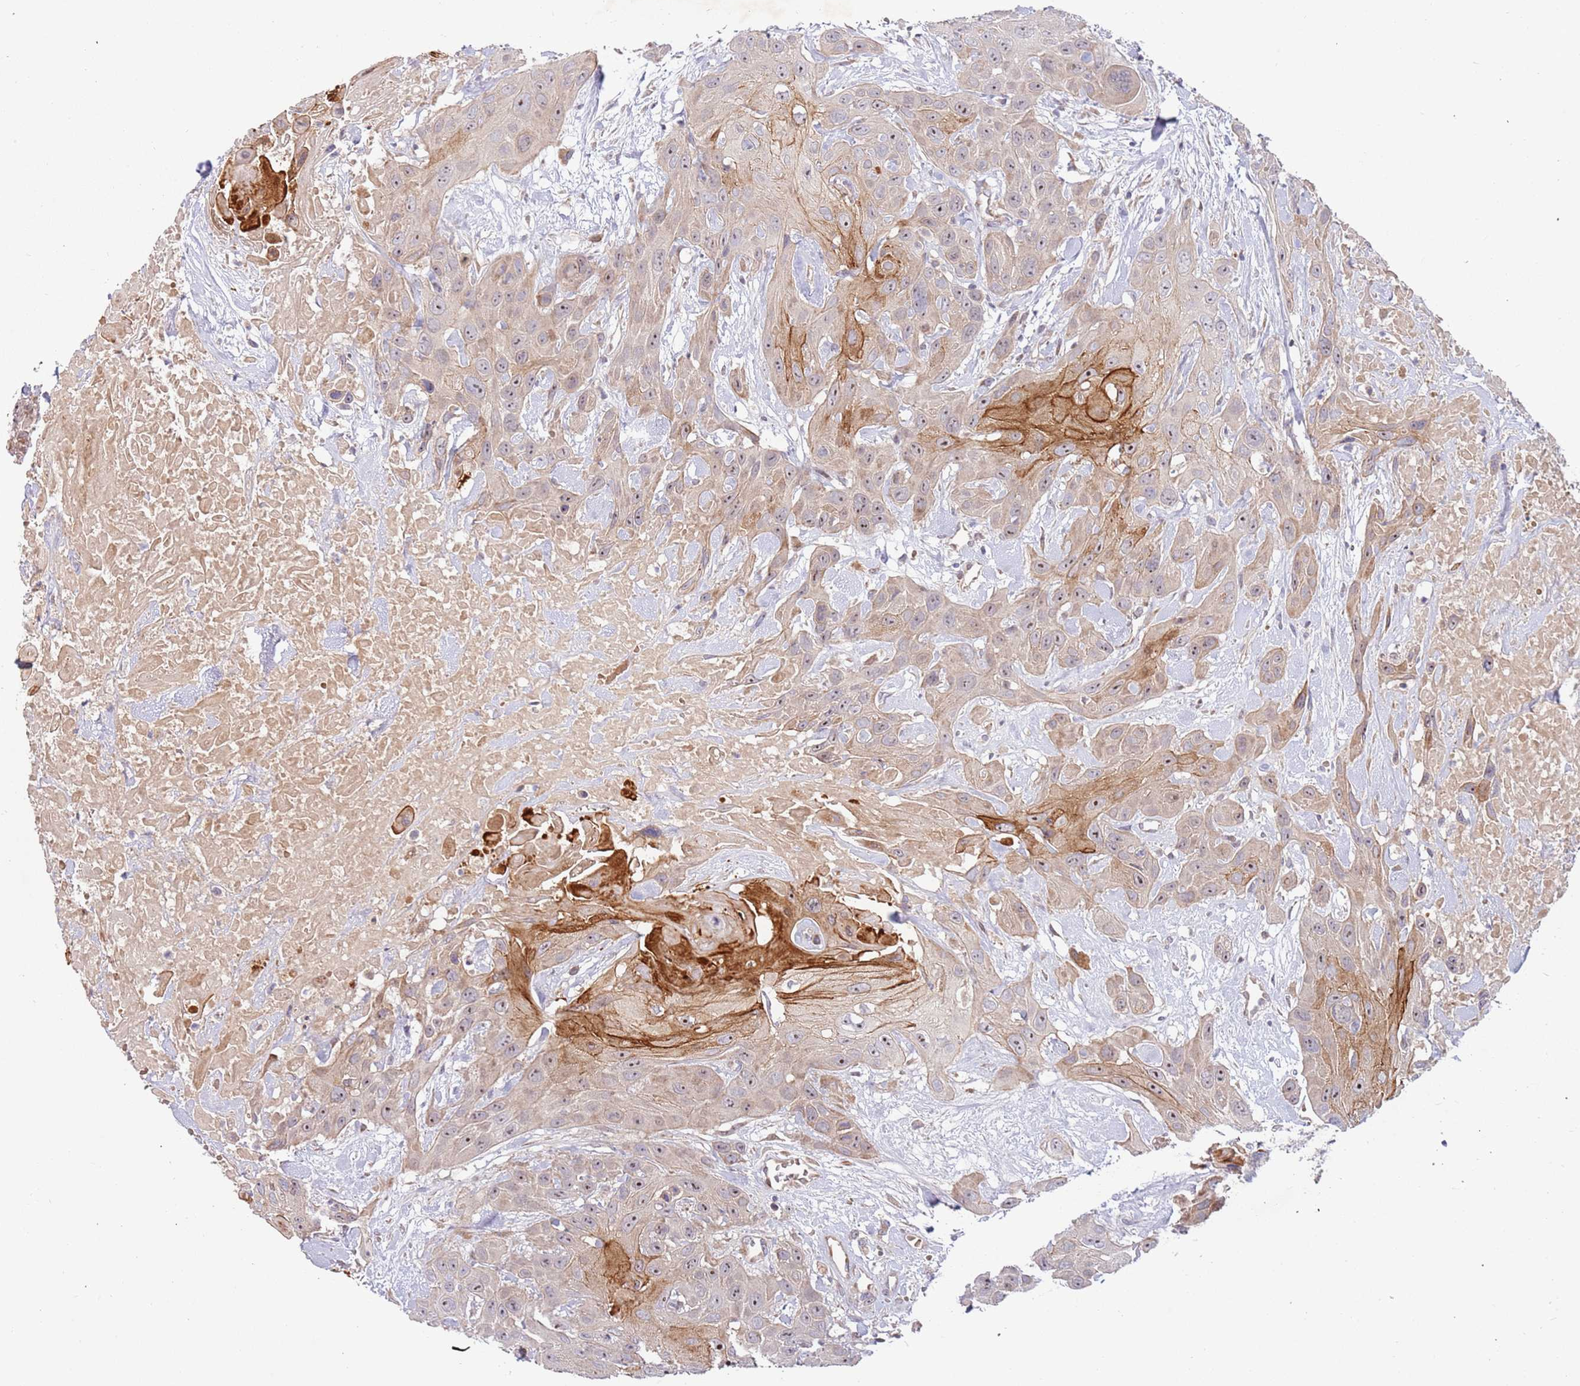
{"staining": {"intensity": "moderate", "quantity": "25%-75%", "location": "cytoplasmic/membranous,nuclear"}, "tissue": "head and neck cancer", "cell_type": "Tumor cells", "image_type": "cancer", "snomed": [{"axis": "morphology", "description": "Squamous cell carcinoma, NOS"}, {"axis": "topography", "description": "Head-Neck"}], "caption": "Immunohistochemistry (IHC) of human head and neck squamous cell carcinoma reveals medium levels of moderate cytoplasmic/membranous and nuclear expression in about 25%-75% of tumor cells. The protein of interest is shown in brown color, while the nuclei are stained blue.", "gene": "TRAPPC6B", "patient": {"sex": "male", "age": 81}}